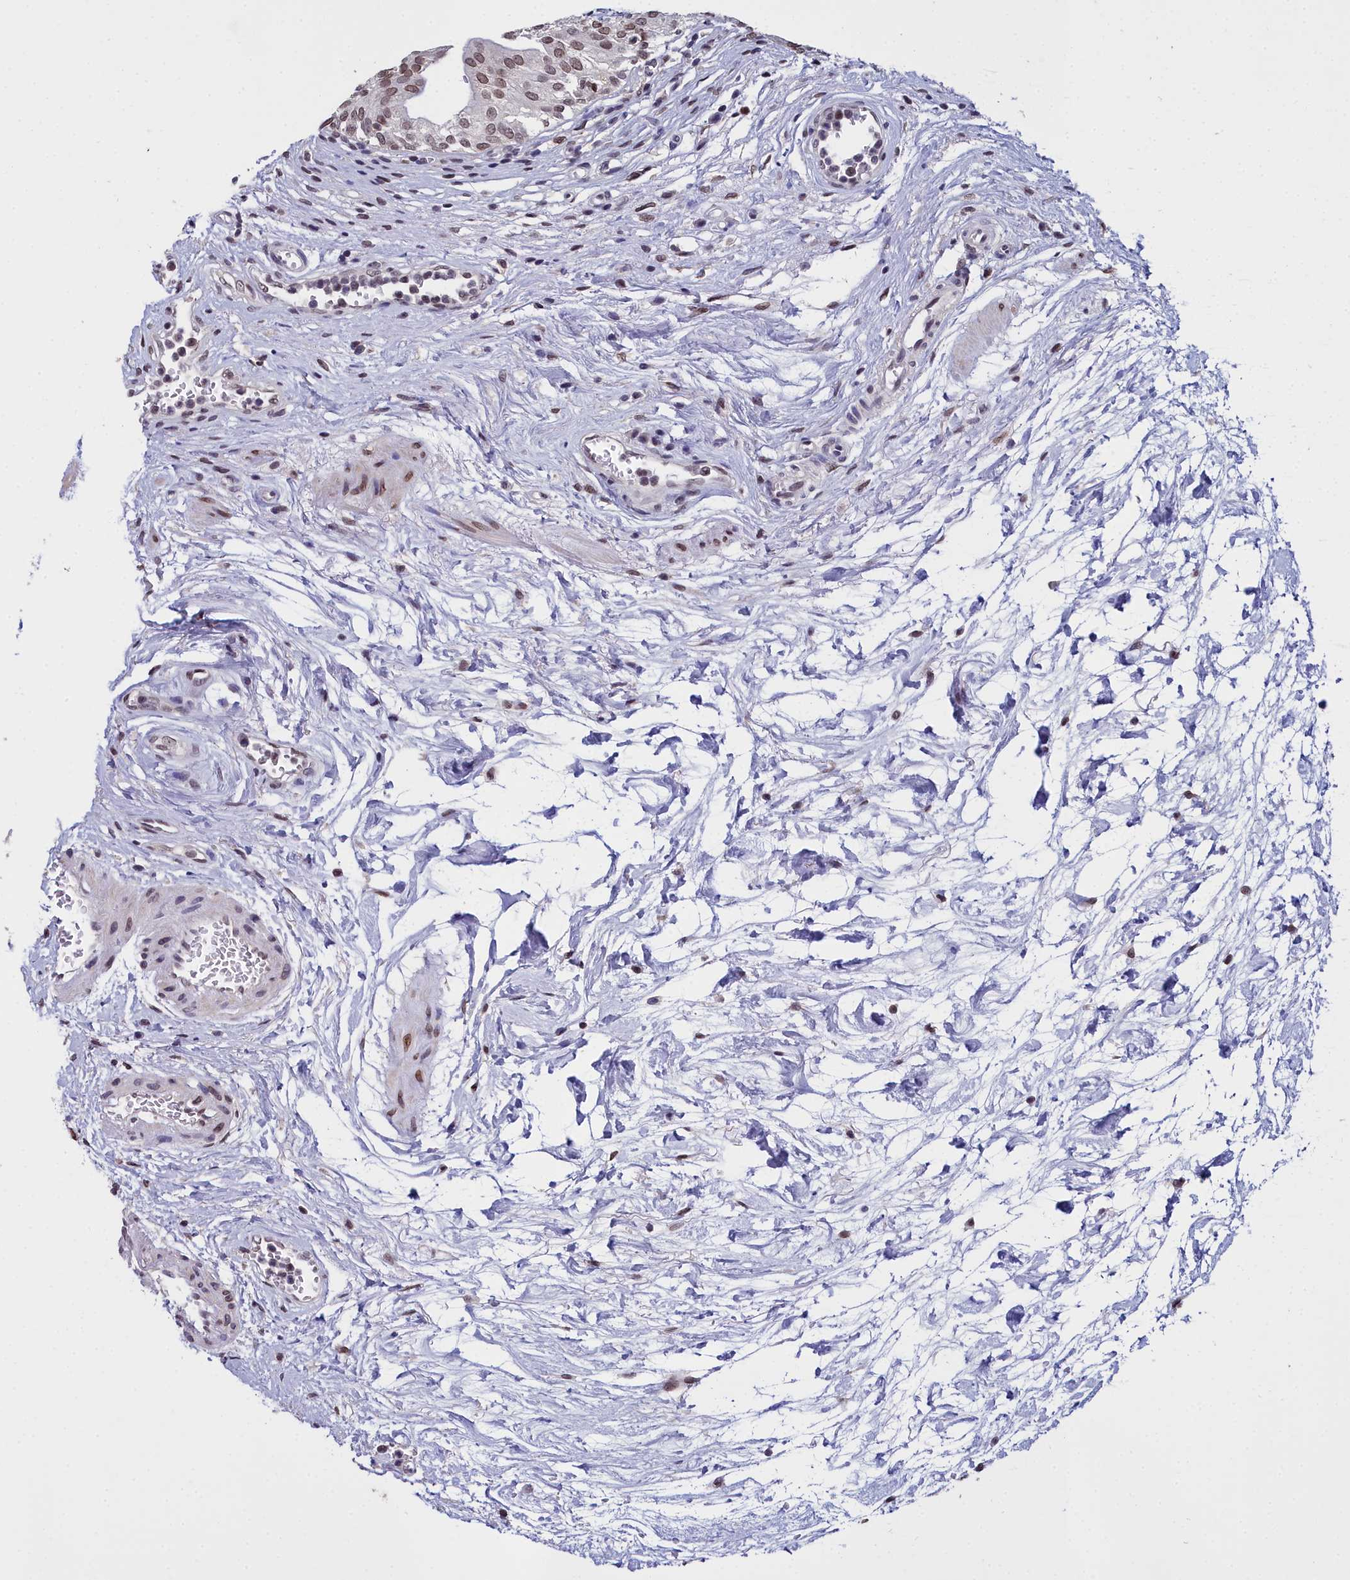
{"staining": {"intensity": "moderate", "quantity": ">75%", "location": "nuclear"}, "tissue": "urinary bladder", "cell_type": "Urothelial cells", "image_type": "normal", "snomed": [{"axis": "morphology", "description": "Normal tissue, NOS"}, {"axis": "morphology", "description": "Inflammation, NOS"}, {"axis": "topography", "description": "Urinary bladder"}], "caption": "Protein staining exhibits moderate nuclear expression in approximately >75% of urothelial cells in normal urinary bladder. Immunohistochemistry (ihc) stains the protein in brown and the nuclei are stained blue.", "gene": "CCDC97", "patient": {"sex": "male", "age": 63}}